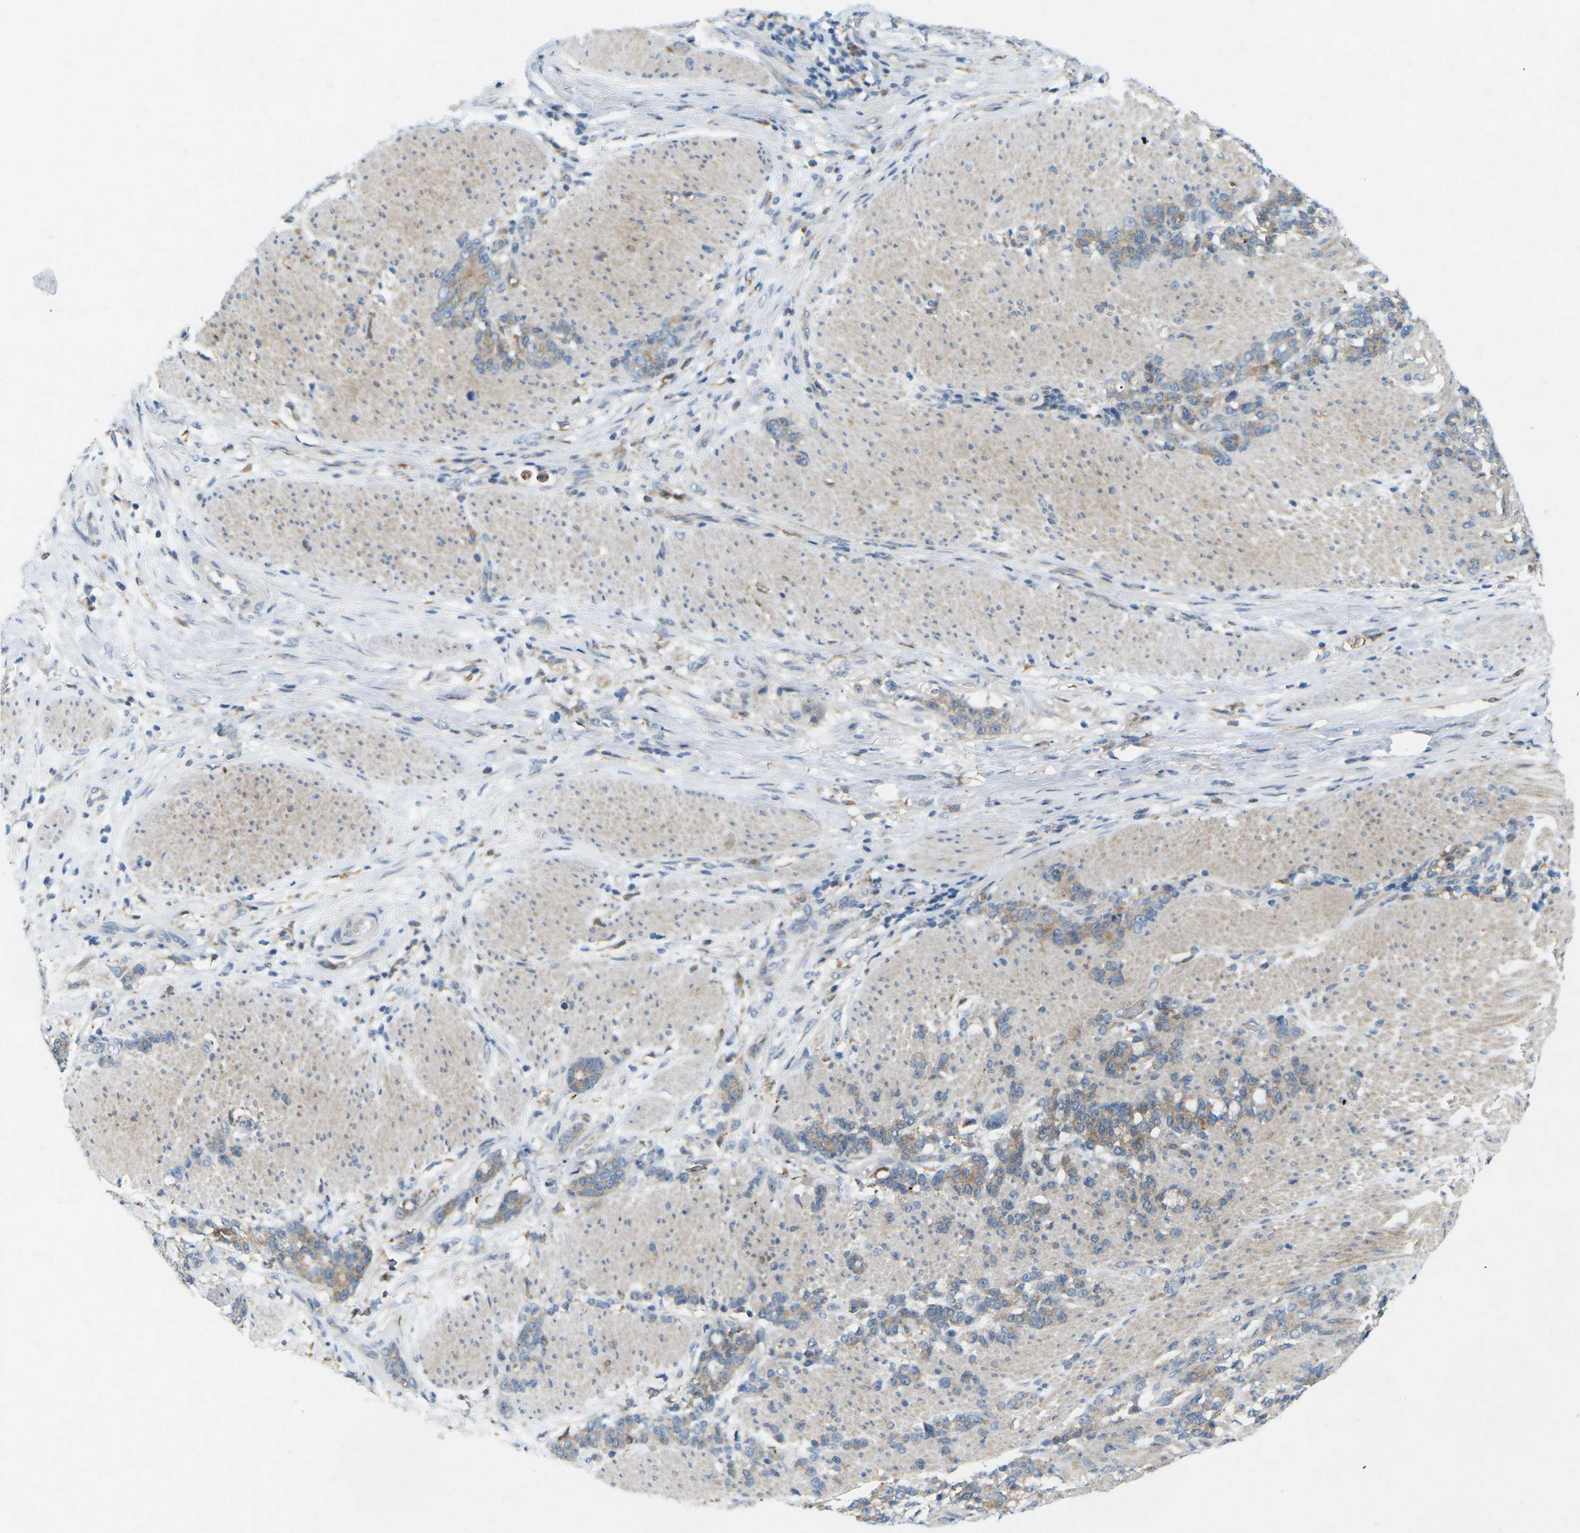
{"staining": {"intensity": "moderate", "quantity": ">75%", "location": "cytoplasmic/membranous"}, "tissue": "stomach cancer", "cell_type": "Tumor cells", "image_type": "cancer", "snomed": [{"axis": "morphology", "description": "Adenocarcinoma, NOS"}, {"axis": "topography", "description": "Stomach, lower"}], "caption": "This is an image of immunohistochemistry (IHC) staining of stomach cancer (adenocarcinoma), which shows moderate positivity in the cytoplasmic/membranous of tumor cells.", "gene": "STK11", "patient": {"sex": "male", "age": 88}}